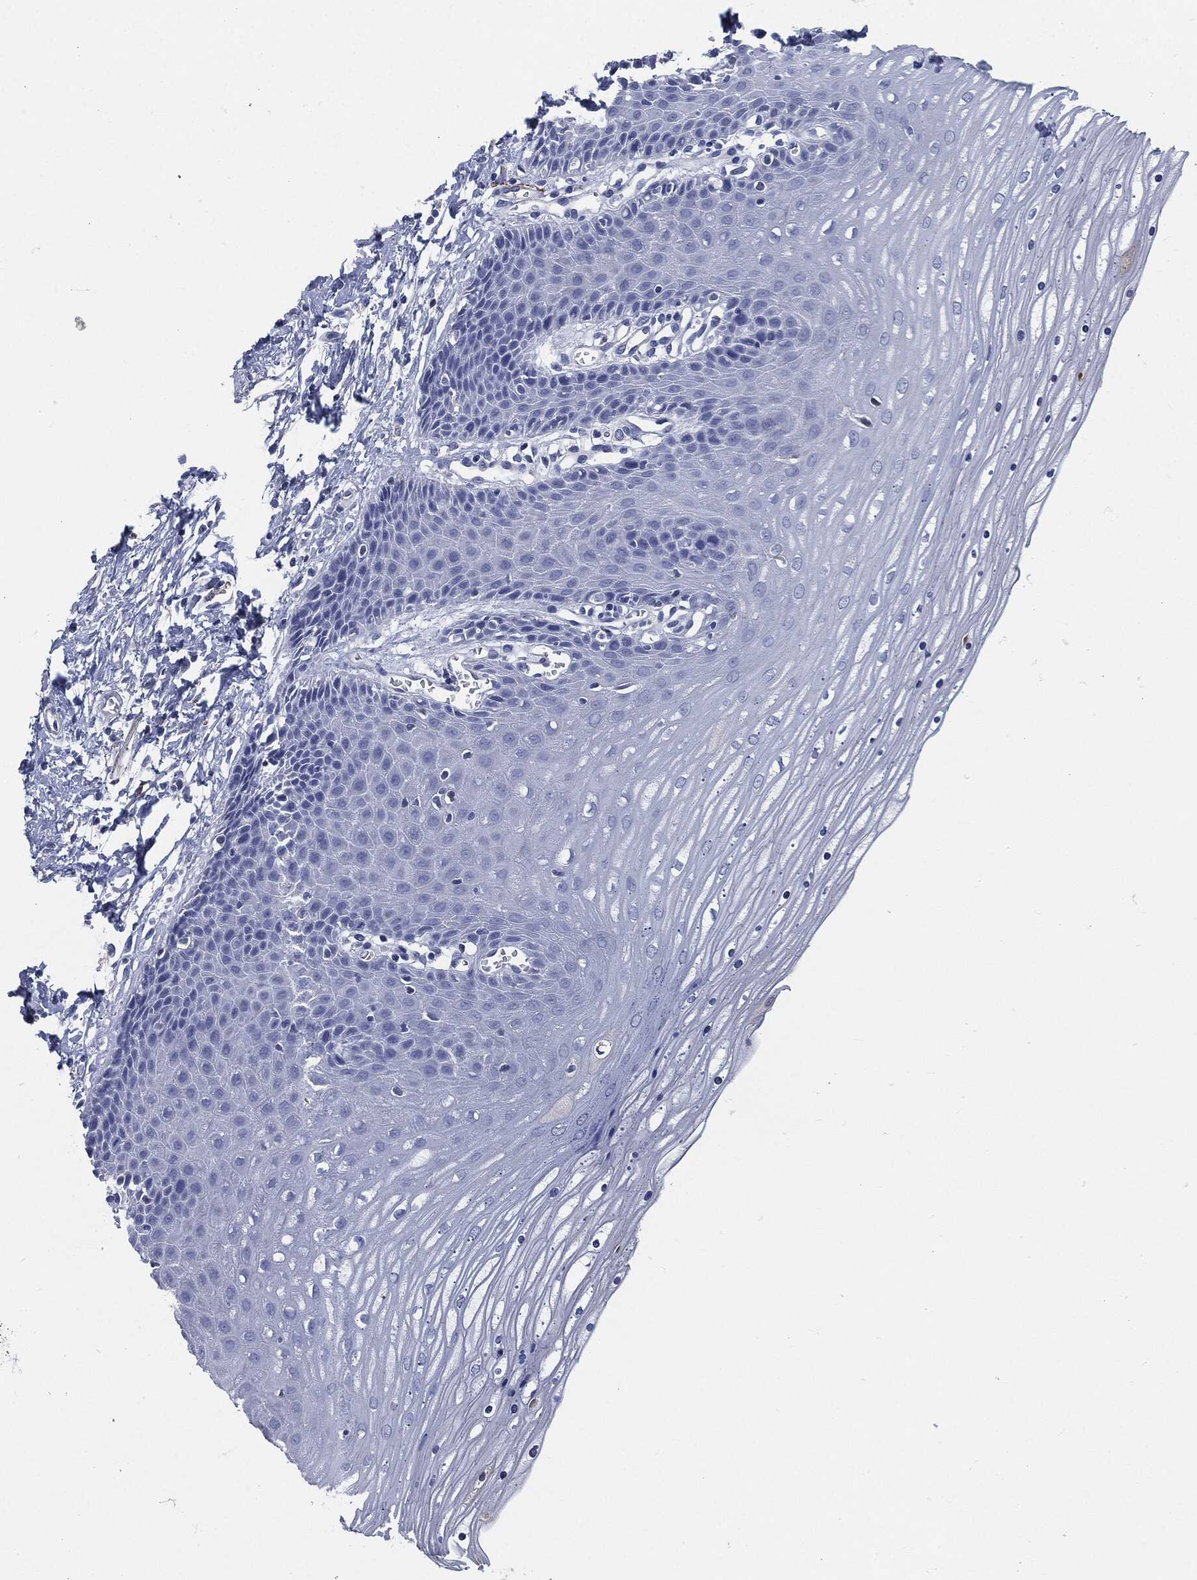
{"staining": {"intensity": "negative", "quantity": "none", "location": "none"}, "tissue": "cervix", "cell_type": "Glandular cells", "image_type": "normal", "snomed": [{"axis": "morphology", "description": "Normal tissue, NOS"}, {"axis": "topography", "description": "Cervix"}], "caption": "The histopathology image demonstrates no staining of glandular cells in benign cervix. (Brightfield microscopy of DAB (3,3'-diaminobenzidine) immunohistochemistry at high magnification).", "gene": "CD27", "patient": {"sex": "female", "age": 35}}